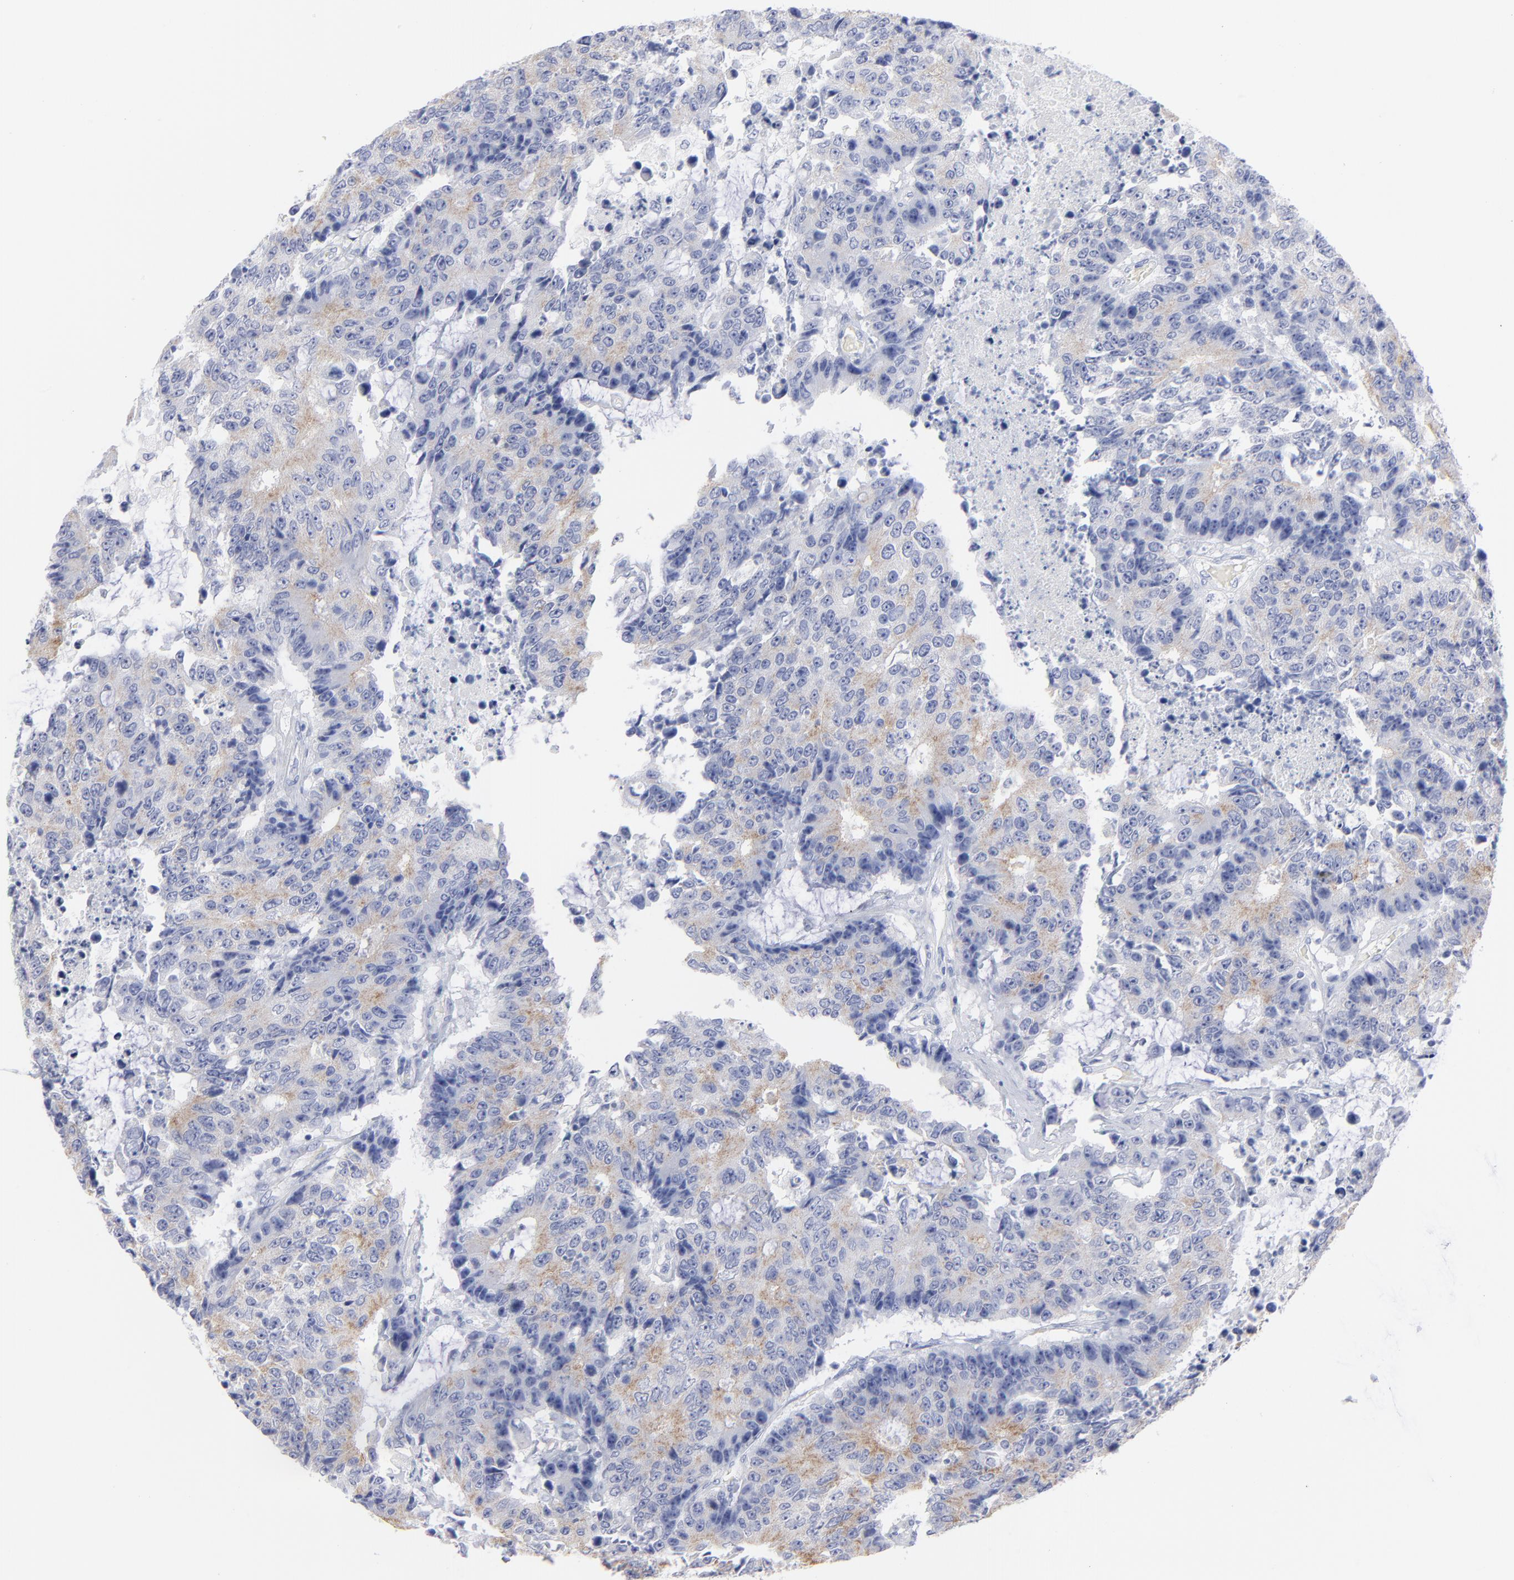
{"staining": {"intensity": "weak", "quantity": "25%-75%", "location": "cytoplasmic/membranous"}, "tissue": "colorectal cancer", "cell_type": "Tumor cells", "image_type": "cancer", "snomed": [{"axis": "morphology", "description": "Adenocarcinoma, NOS"}, {"axis": "topography", "description": "Colon"}], "caption": "IHC (DAB) staining of colorectal cancer displays weak cytoplasmic/membranous protein staining in approximately 25%-75% of tumor cells.", "gene": "CNTN3", "patient": {"sex": "female", "age": 86}}